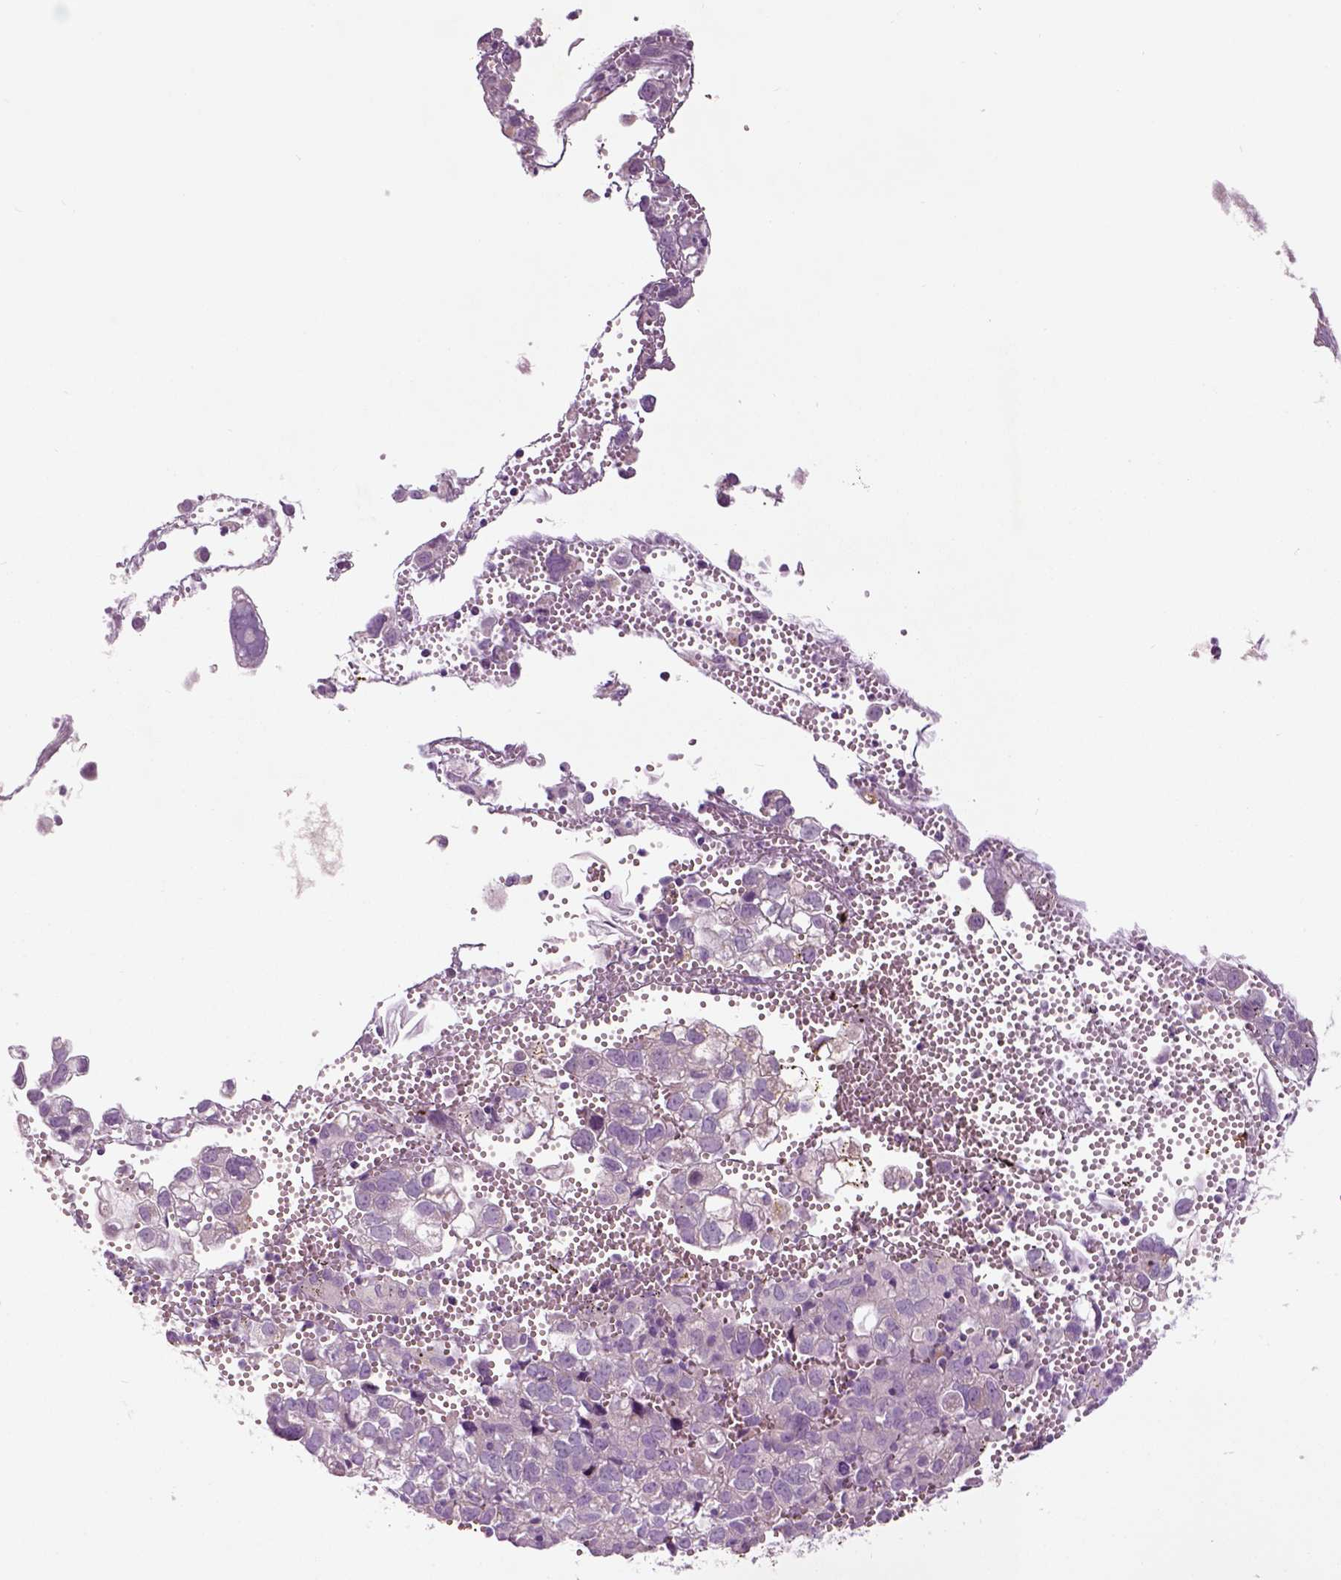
{"staining": {"intensity": "negative", "quantity": "none", "location": "none"}, "tissue": "cervical cancer", "cell_type": "Tumor cells", "image_type": "cancer", "snomed": [{"axis": "morphology", "description": "Squamous cell carcinoma, NOS"}, {"axis": "topography", "description": "Cervix"}], "caption": "Squamous cell carcinoma (cervical) stained for a protein using IHC displays no expression tumor cells.", "gene": "COL6A2", "patient": {"sex": "female", "age": 55}}